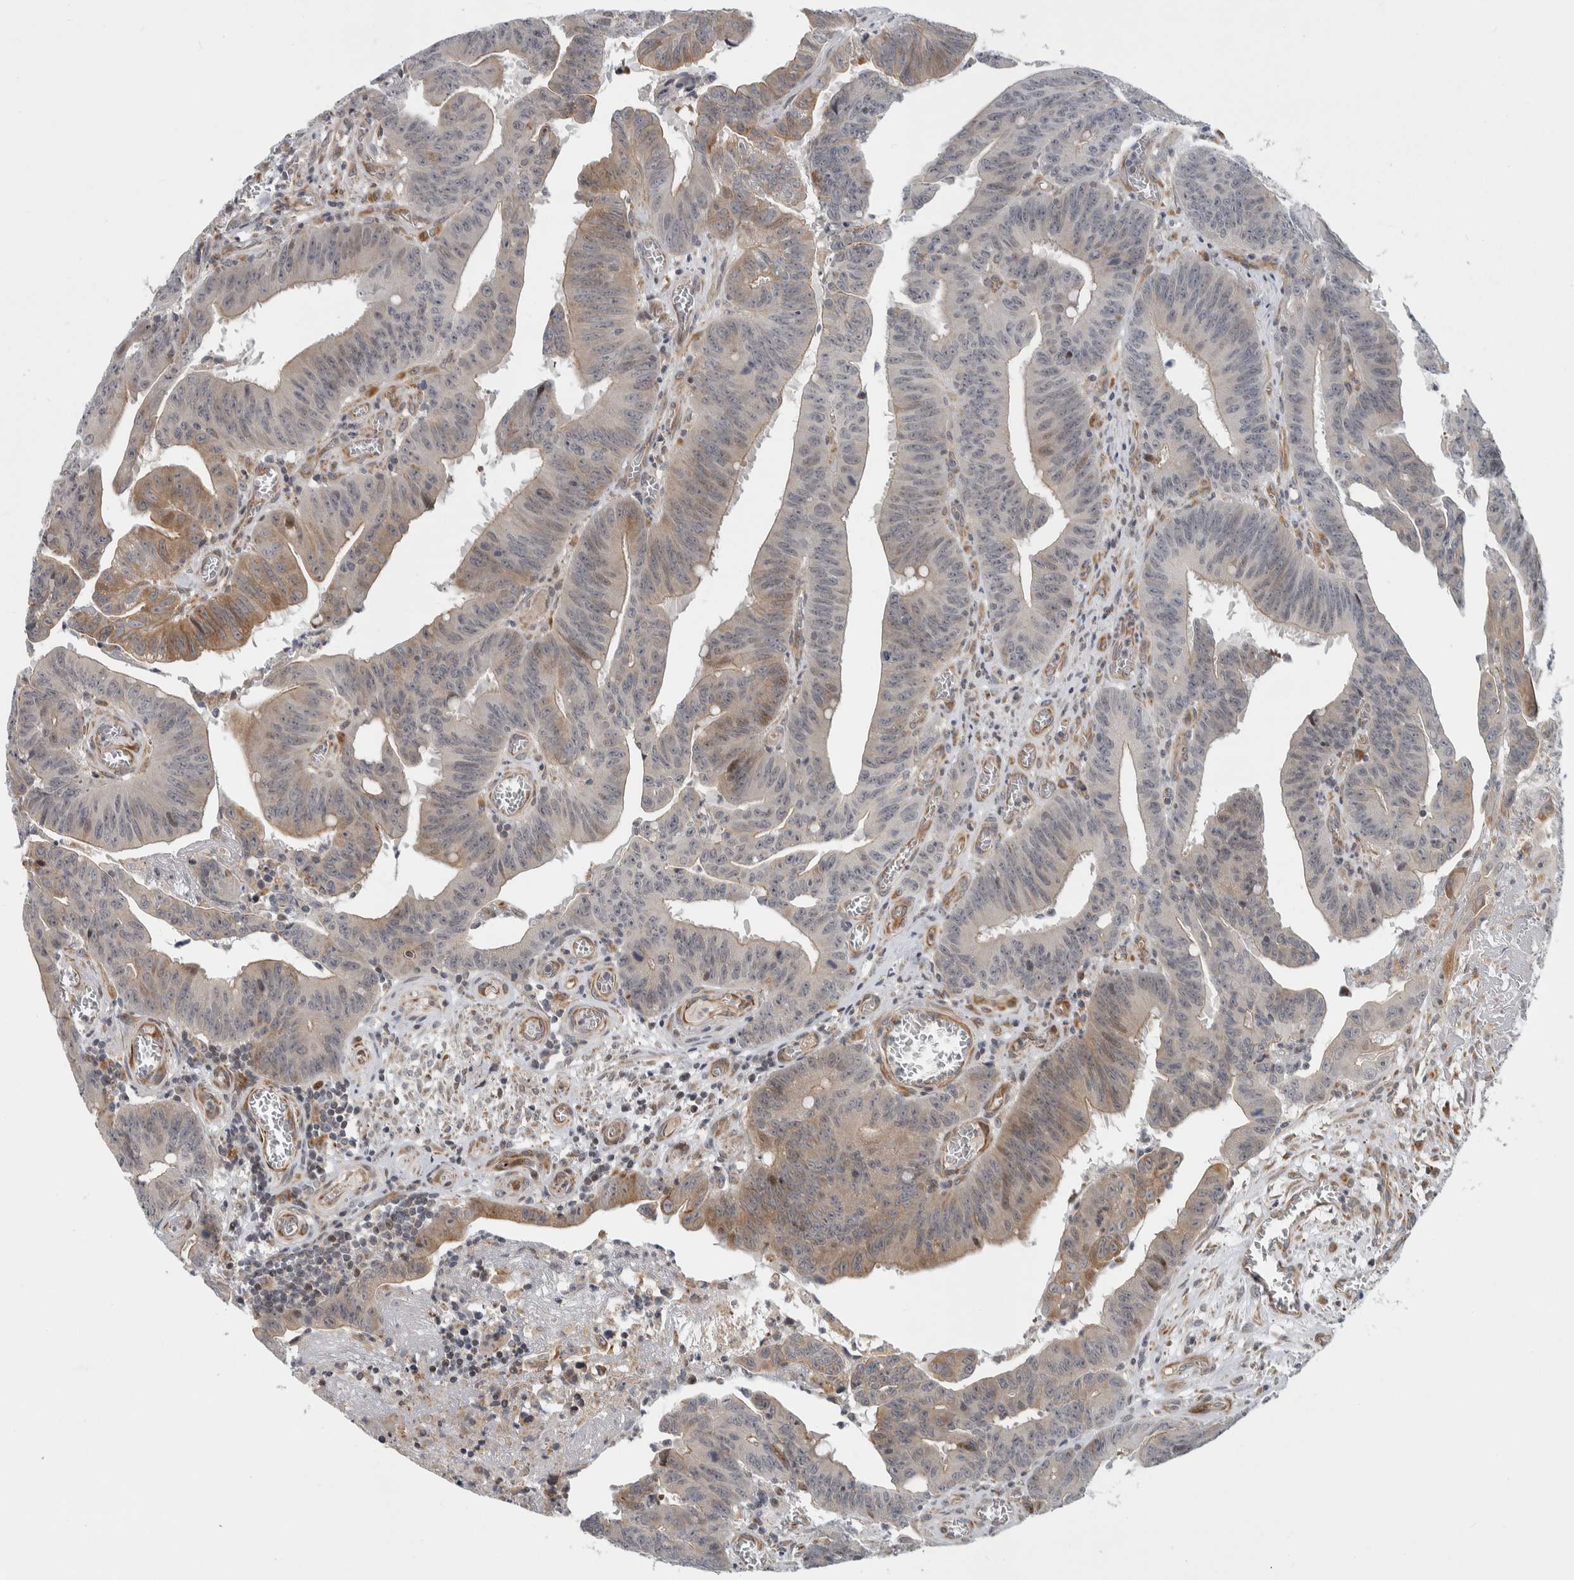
{"staining": {"intensity": "moderate", "quantity": "25%-75%", "location": "cytoplasmic/membranous"}, "tissue": "colorectal cancer", "cell_type": "Tumor cells", "image_type": "cancer", "snomed": [{"axis": "morphology", "description": "Adenocarcinoma, NOS"}, {"axis": "topography", "description": "Colon"}], "caption": "Immunohistochemistry (DAB) staining of human adenocarcinoma (colorectal) exhibits moderate cytoplasmic/membranous protein staining in approximately 25%-75% of tumor cells.", "gene": "AFP", "patient": {"sex": "male", "age": 45}}